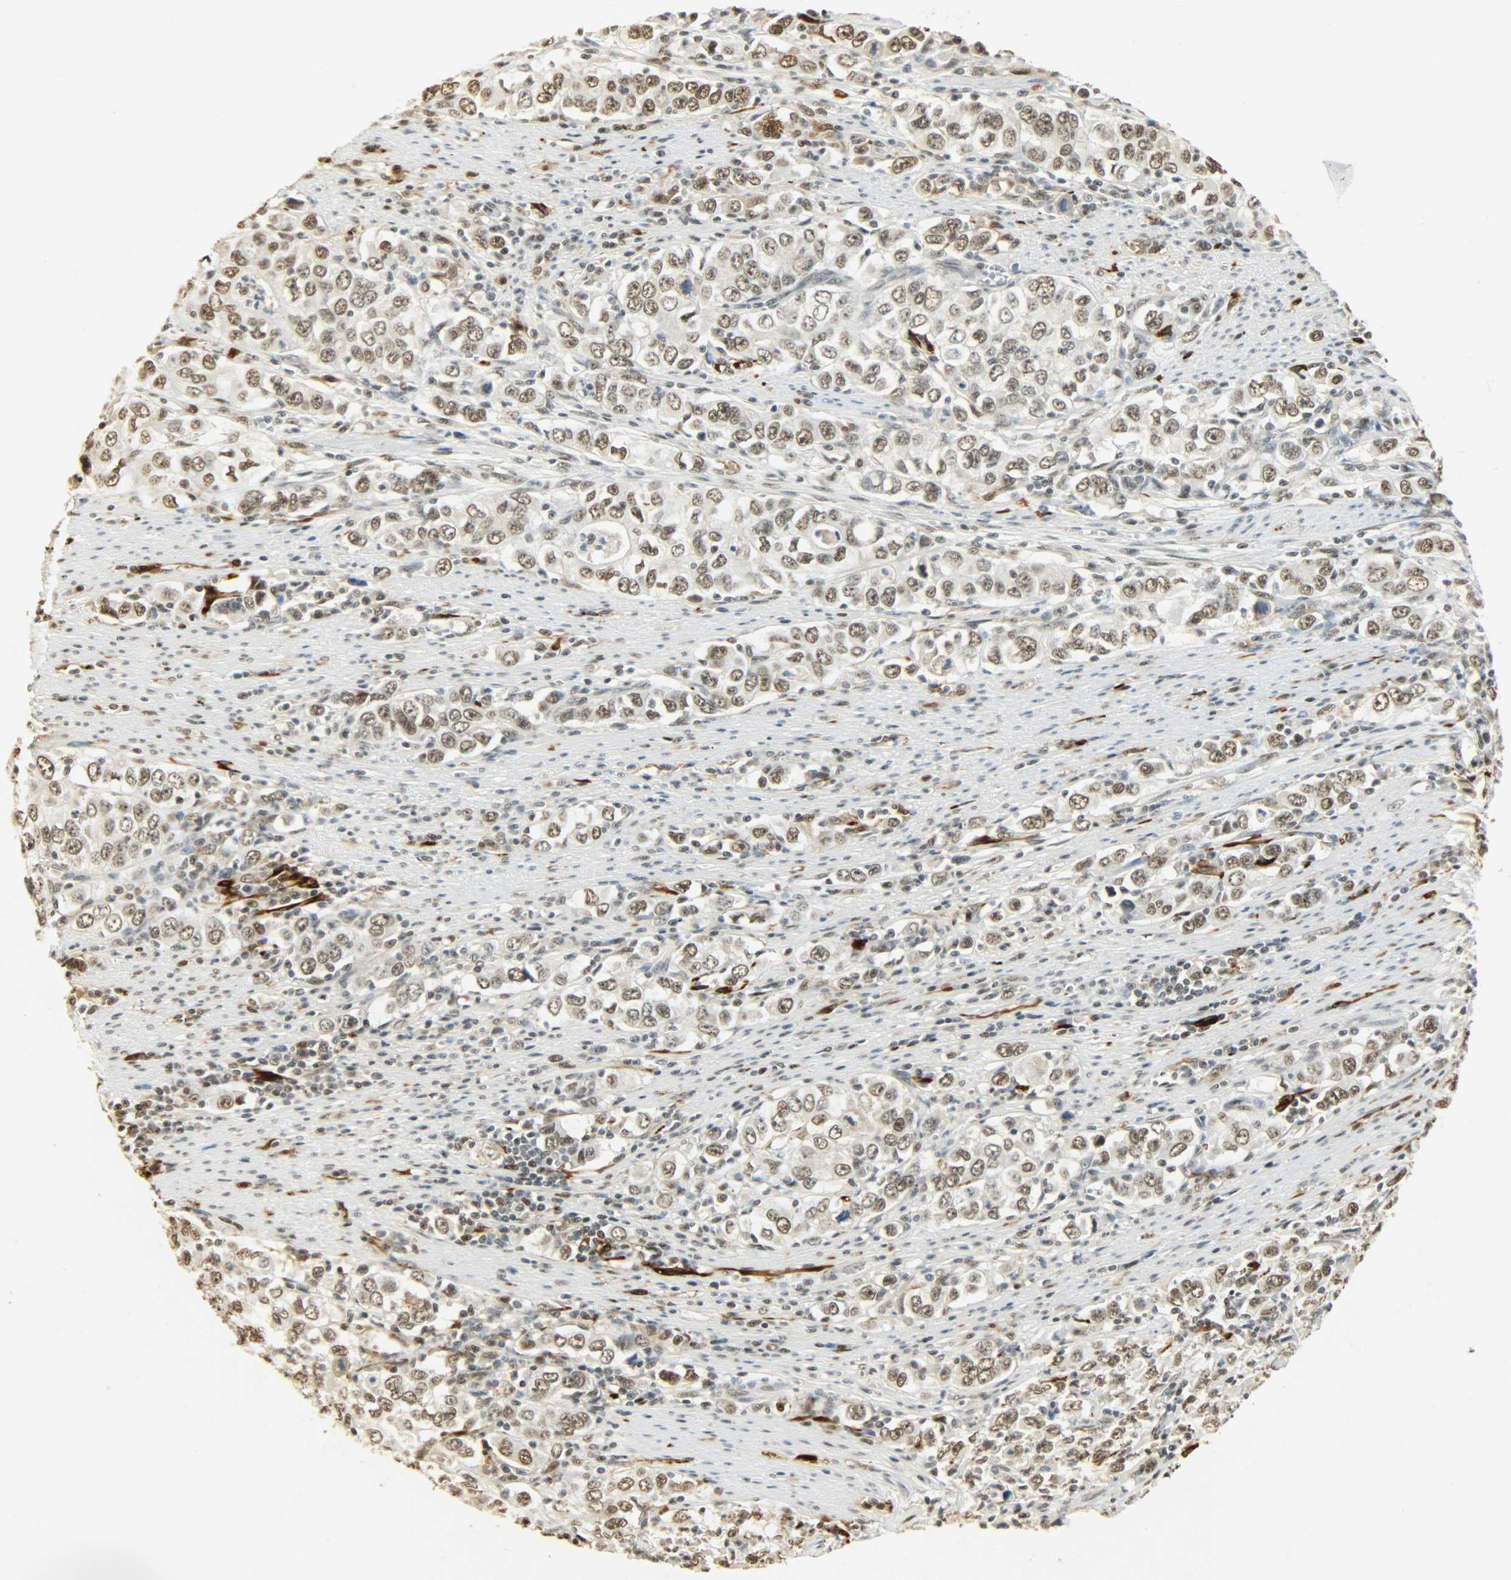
{"staining": {"intensity": "moderate", "quantity": ">75%", "location": "nuclear"}, "tissue": "stomach cancer", "cell_type": "Tumor cells", "image_type": "cancer", "snomed": [{"axis": "morphology", "description": "Adenocarcinoma, NOS"}, {"axis": "topography", "description": "Stomach, lower"}], "caption": "A photomicrograph of human stomach cancer stained for a protein shows moderate nuclear brown staining in tumor cells.", "gene": "NGFR", "patient": {"sex": "female", "age": 72}}